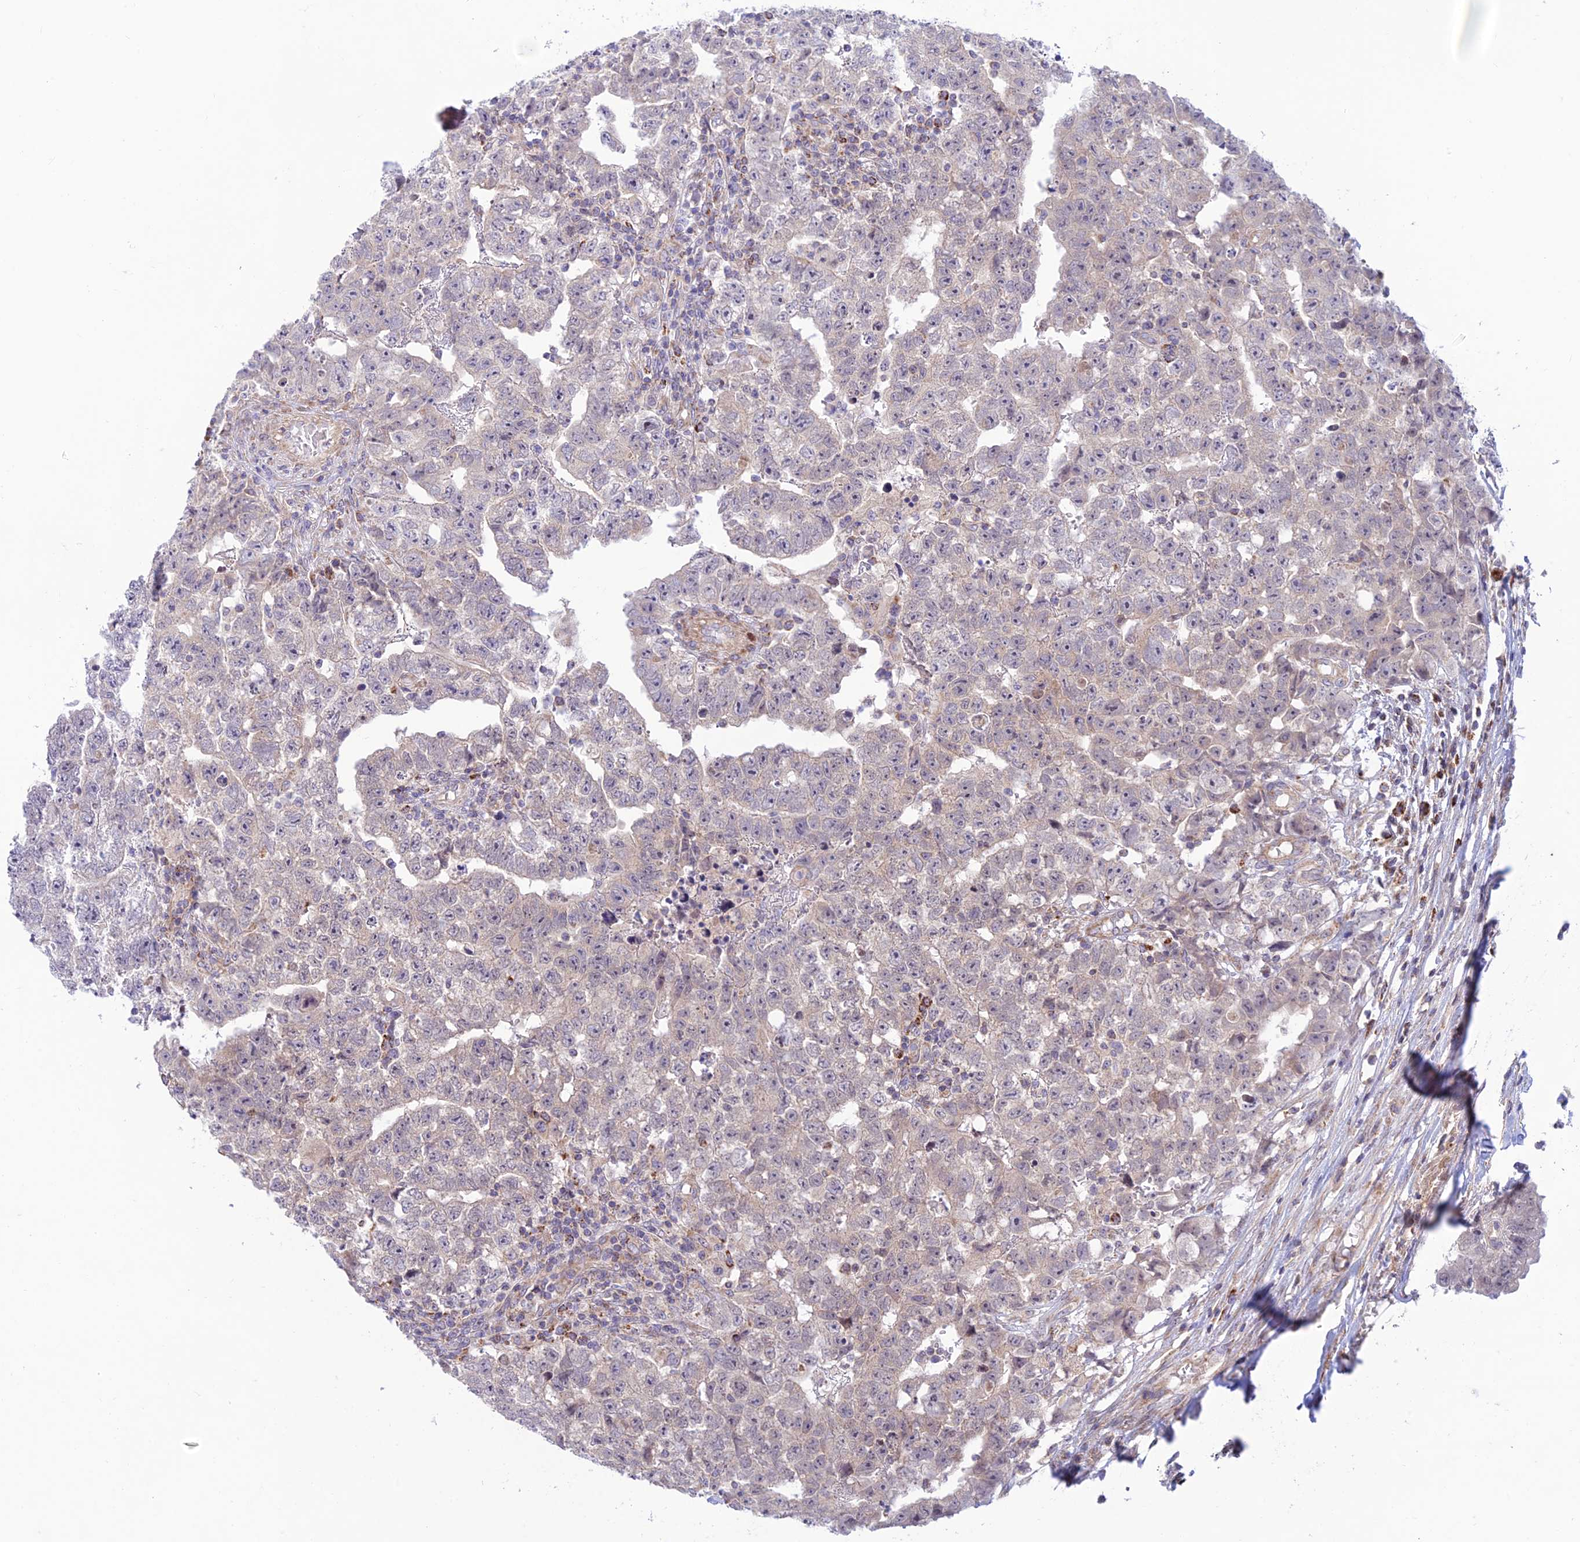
{"staining": {"intensity": "weak", "quantity": "<25%", "location": "cytoplasmic/membranous"}, "tissue": "testis cancer", "cell_type": "Tumor cells", "image_type": "cancer", "snomed": [{"axis": "morphology", "description": "Carcinoma, Embryonal, NOS"}, {"axis": "topography", "description": "Testis"}], "caption": "DAB (3,3'-diaminobenzidine) immunohistochemical staining of human embryonal carcinoma (testis) shows no significant positivity in tumor cells.", "gene": "FAM186B", "patient": {"sex": "male", "age": 25}}